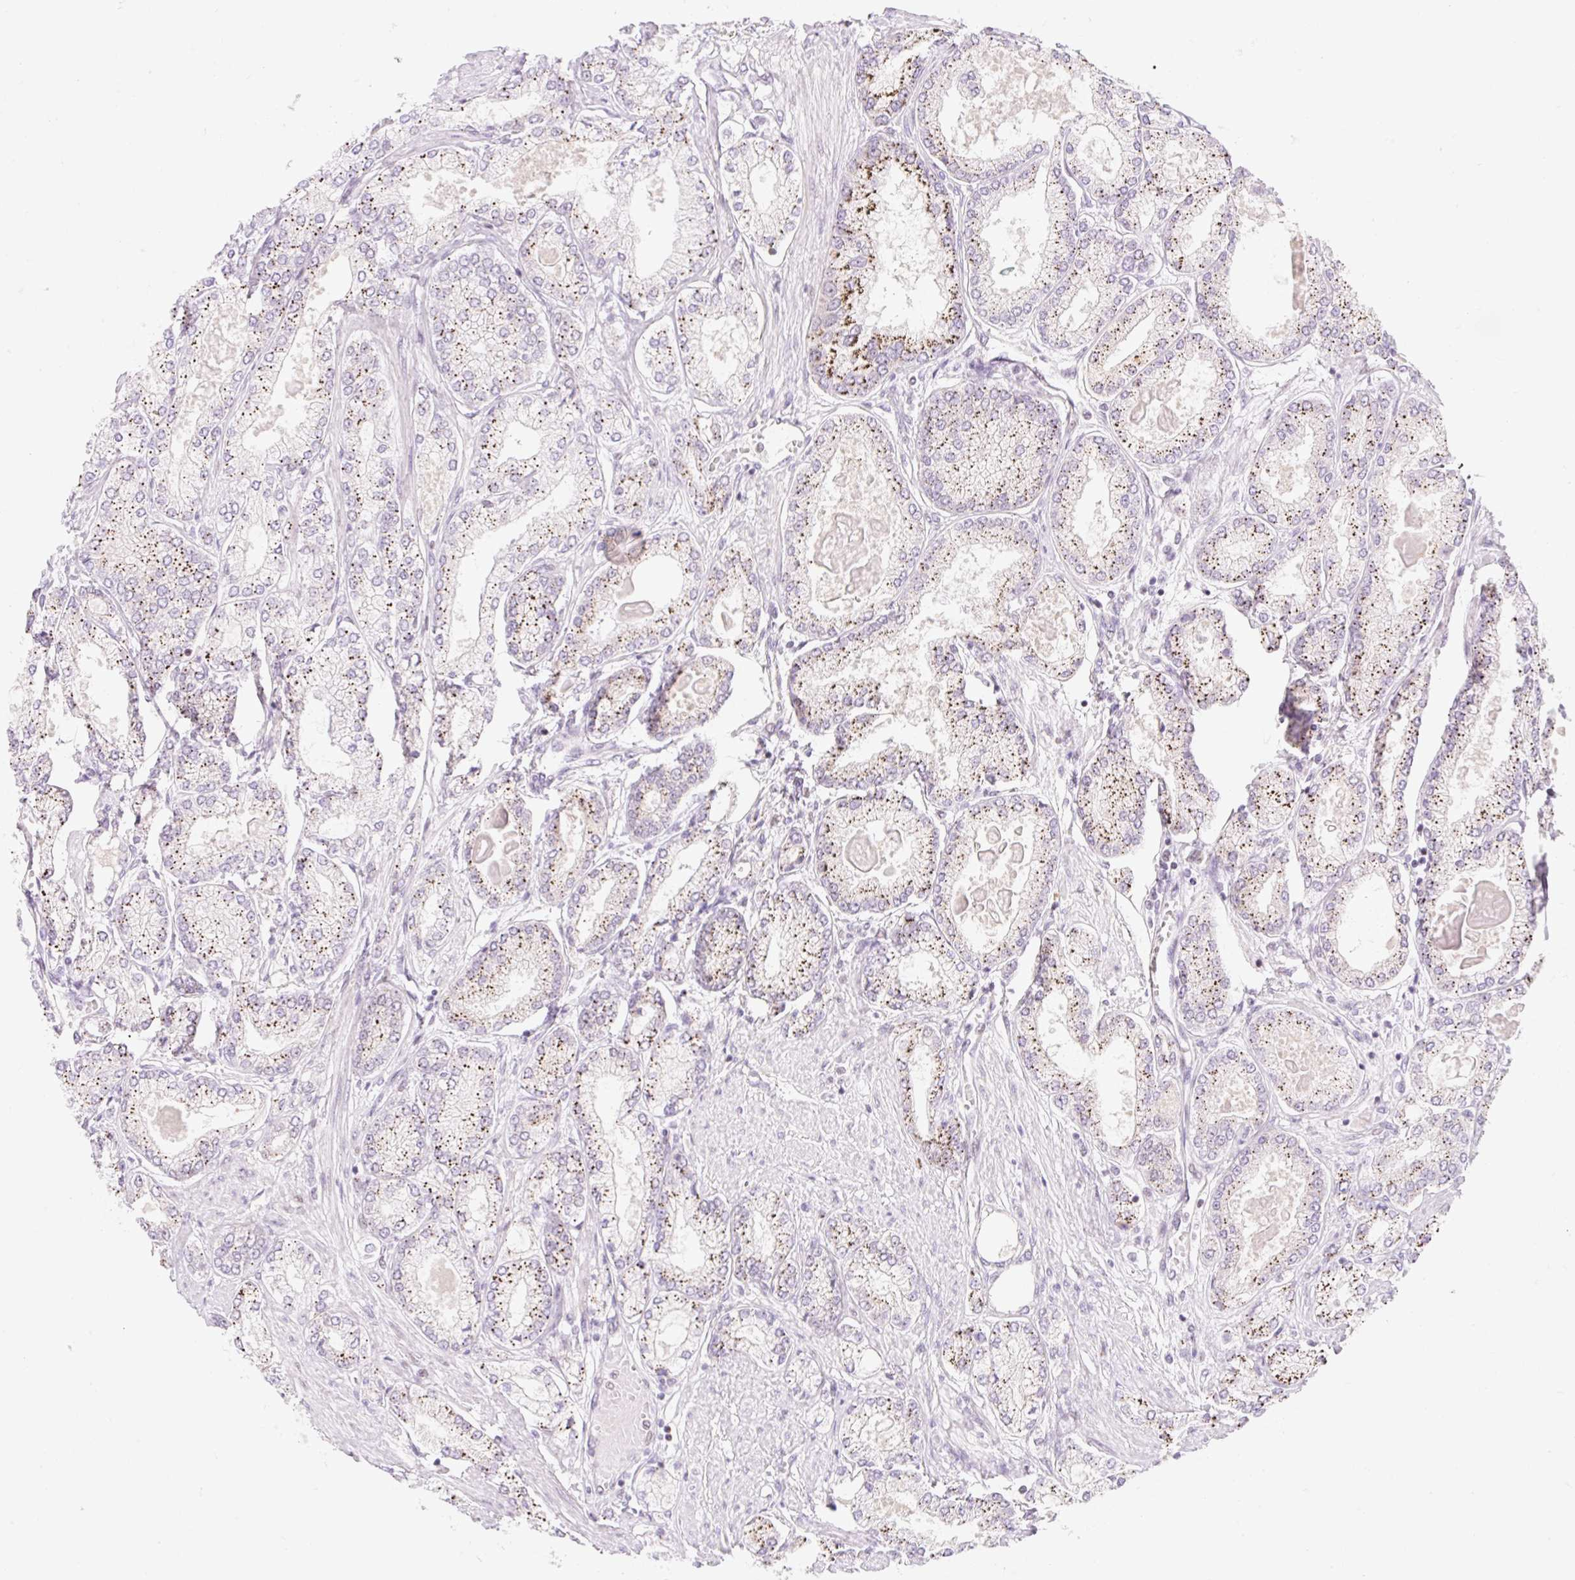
{"staining": {"intensity": "moderate", "quantity": ">75%", "location": "cytoplasmic/membranous"}, "tissue": "prostate cancer", "cell_type": "Tumor cells", "image_type": "cancer", "snomed": [{"axis": "morphology", "description": "Adenocarcinoma, High grade"}, {"axis": "topography", "description": "Prostate"}], "caption": "A high-resolution photomicrograph shows immunohistochemistry staining of prostate high-grade adenocarcinoma, which demonstrates moderate cytoplasmic/membranous positivity in about >75% of tumor cells.", "gene": "H2BW1", "patient": {"sex": "male", "age": 68}}